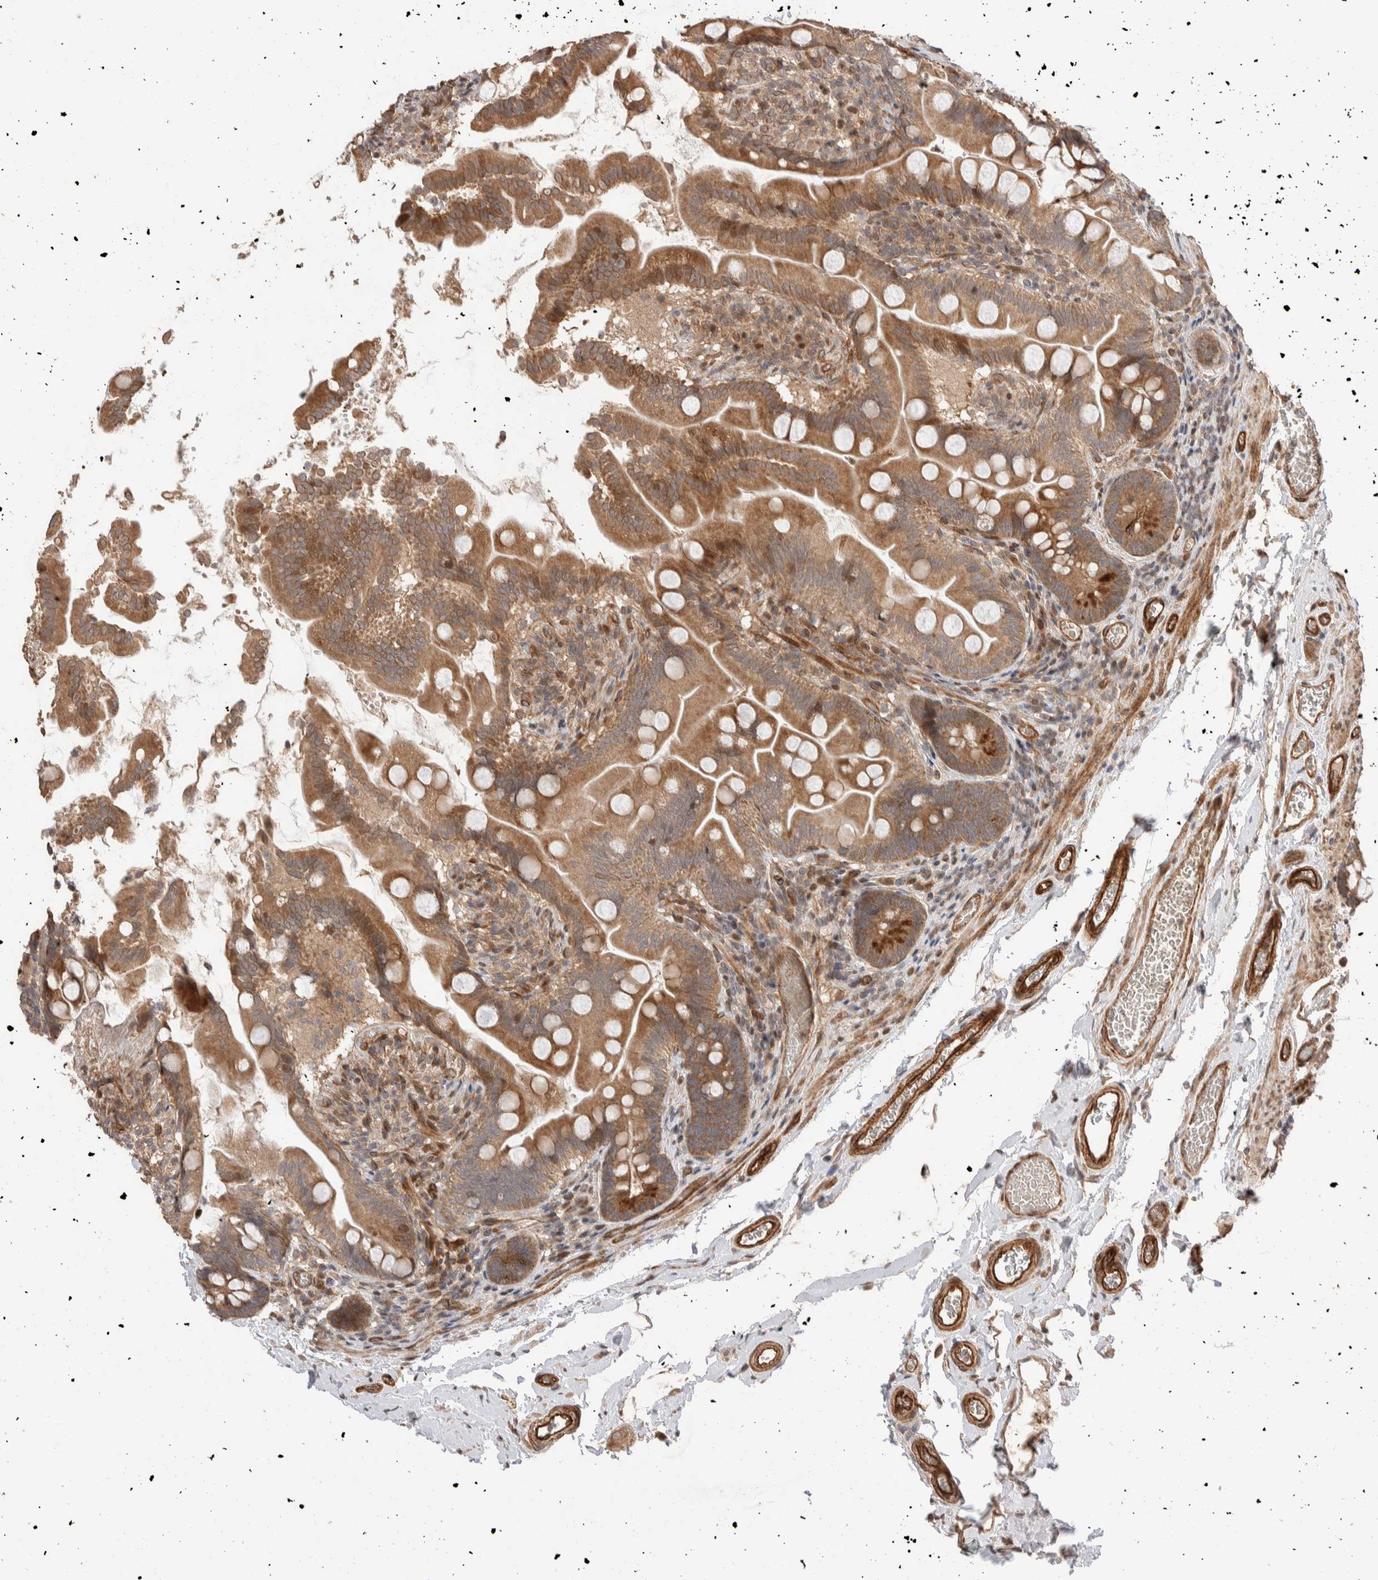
{"staining": {"intensity": "moderate", "quantity": ">75%", "location": "cytoplasmic/membranous"}, "tissue": "small intestine", "cell_type": "Glandular cells", "image_type": "normal", "snomed": [{"axis": "morphology", "description": "Normal tissue, NOS"}, {"axis": "topography", "description": "Small intestine"}], "caption": "The photomicrograph reveals immunohistochemical staining of normal small intestine. There is moderate cytoplasmic/membranous positivity is identified in approximately >75% of glandular cells.", "gene": "ERC1", "patient": {"sex": "female", "age": 56}}